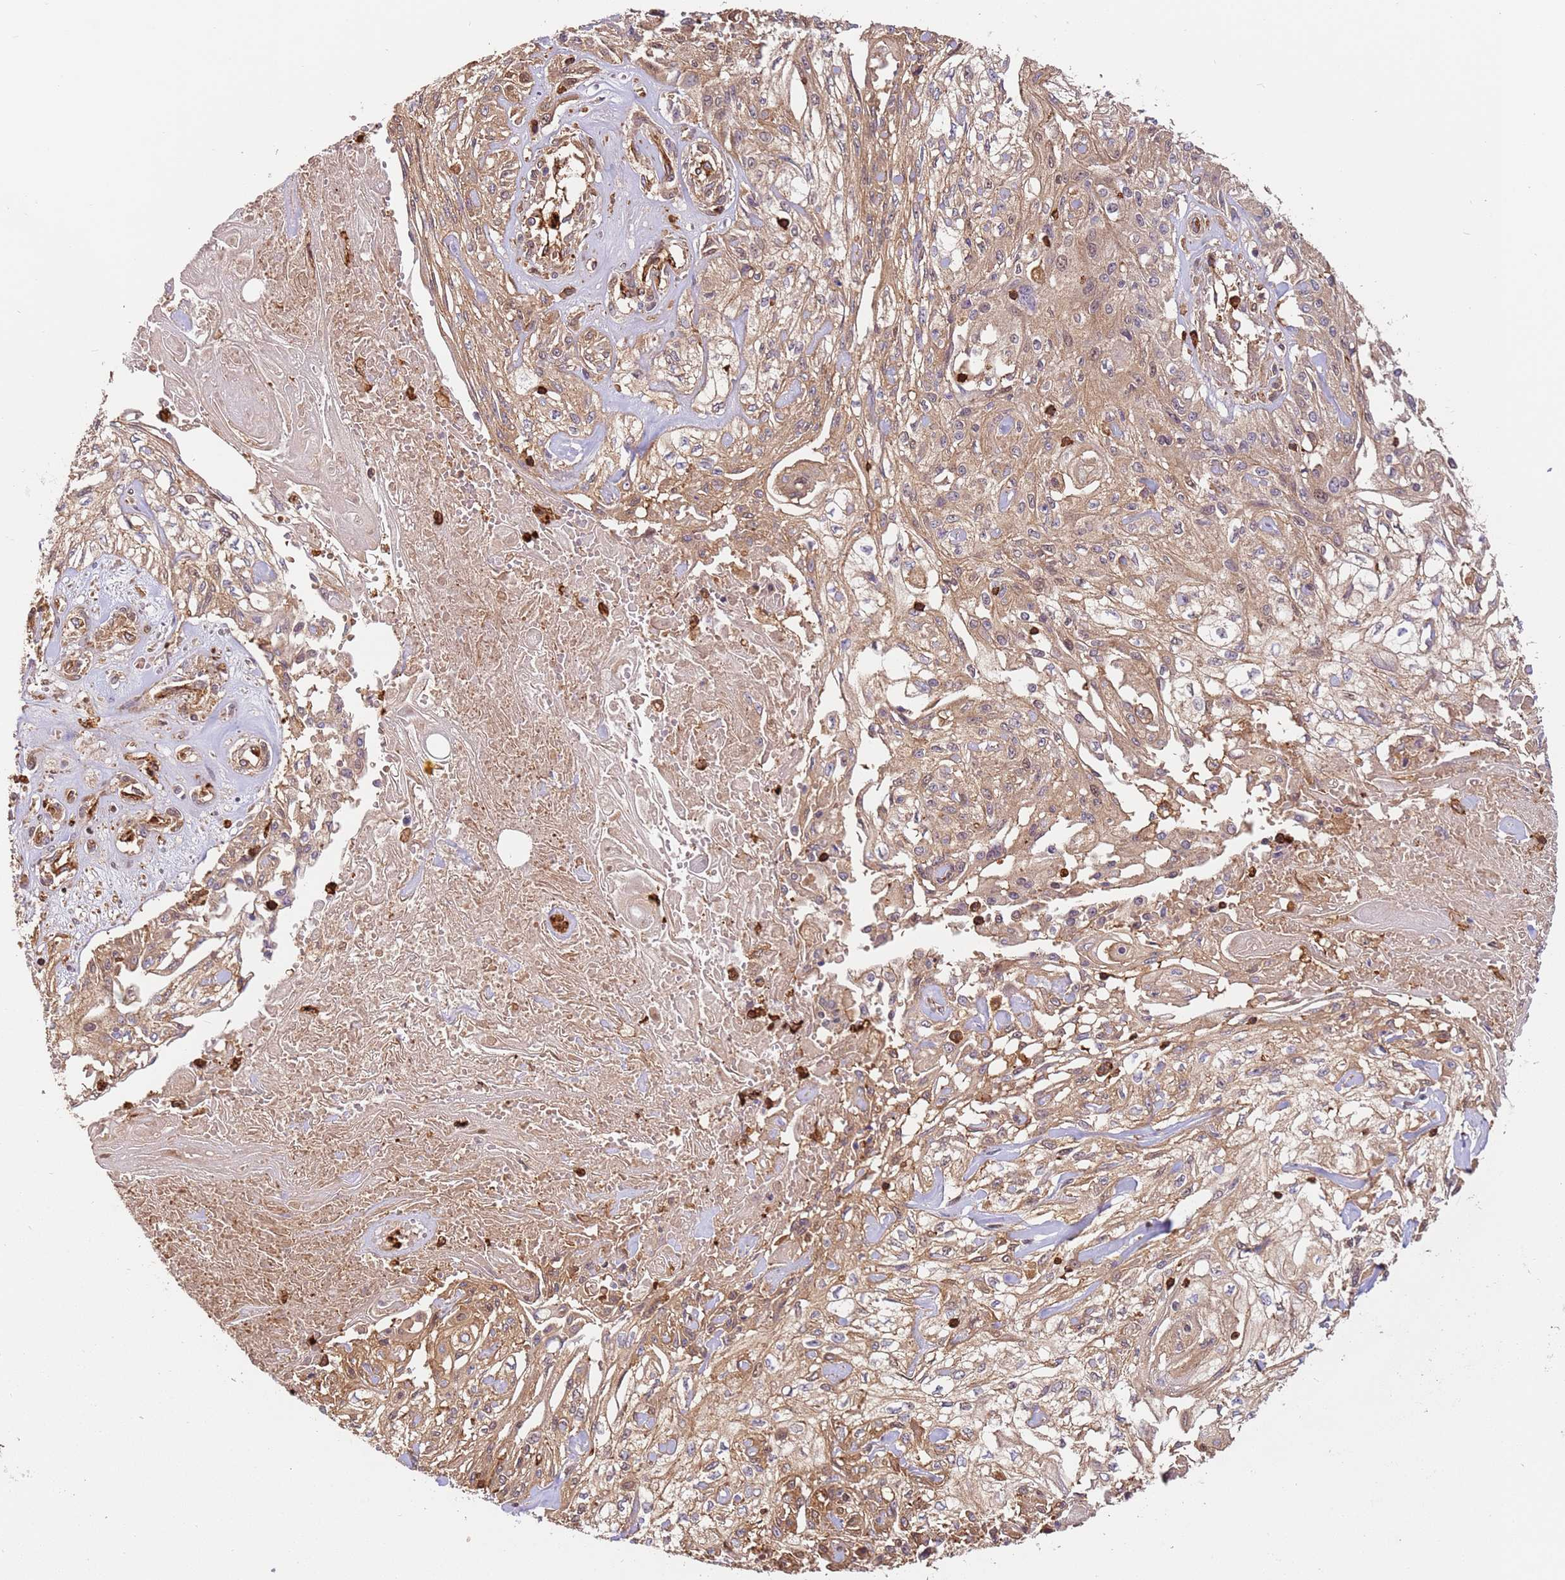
{"staining": {"intensity": "moderate", "quantity": ">75%", "location": "cytoplasmic/membranous"}, "tissue": "skin cancer", "cell_type": "Tumor cells", "image_type": "cancer", "snomed": [{"axis": "morphology", "description": "Squamous cell carcinoma, NOS"}, {"axis": "morphology", "description": "Squamous cell carcinoma, metastatic, NOS"}, {"axis": "topography", "description": "Skin"}, {"axis": "topography", "description": "Lymph node"}], "caption": "DAB immunohistochemical staining of human metastatic squamous cell carcinoma (skin) reveals moderate cytoplasmic/membranous protein staining in approximately >75% of tumor cells.", "gene": "OR6P1", "patient": {"sex": "male", "age": 75}}